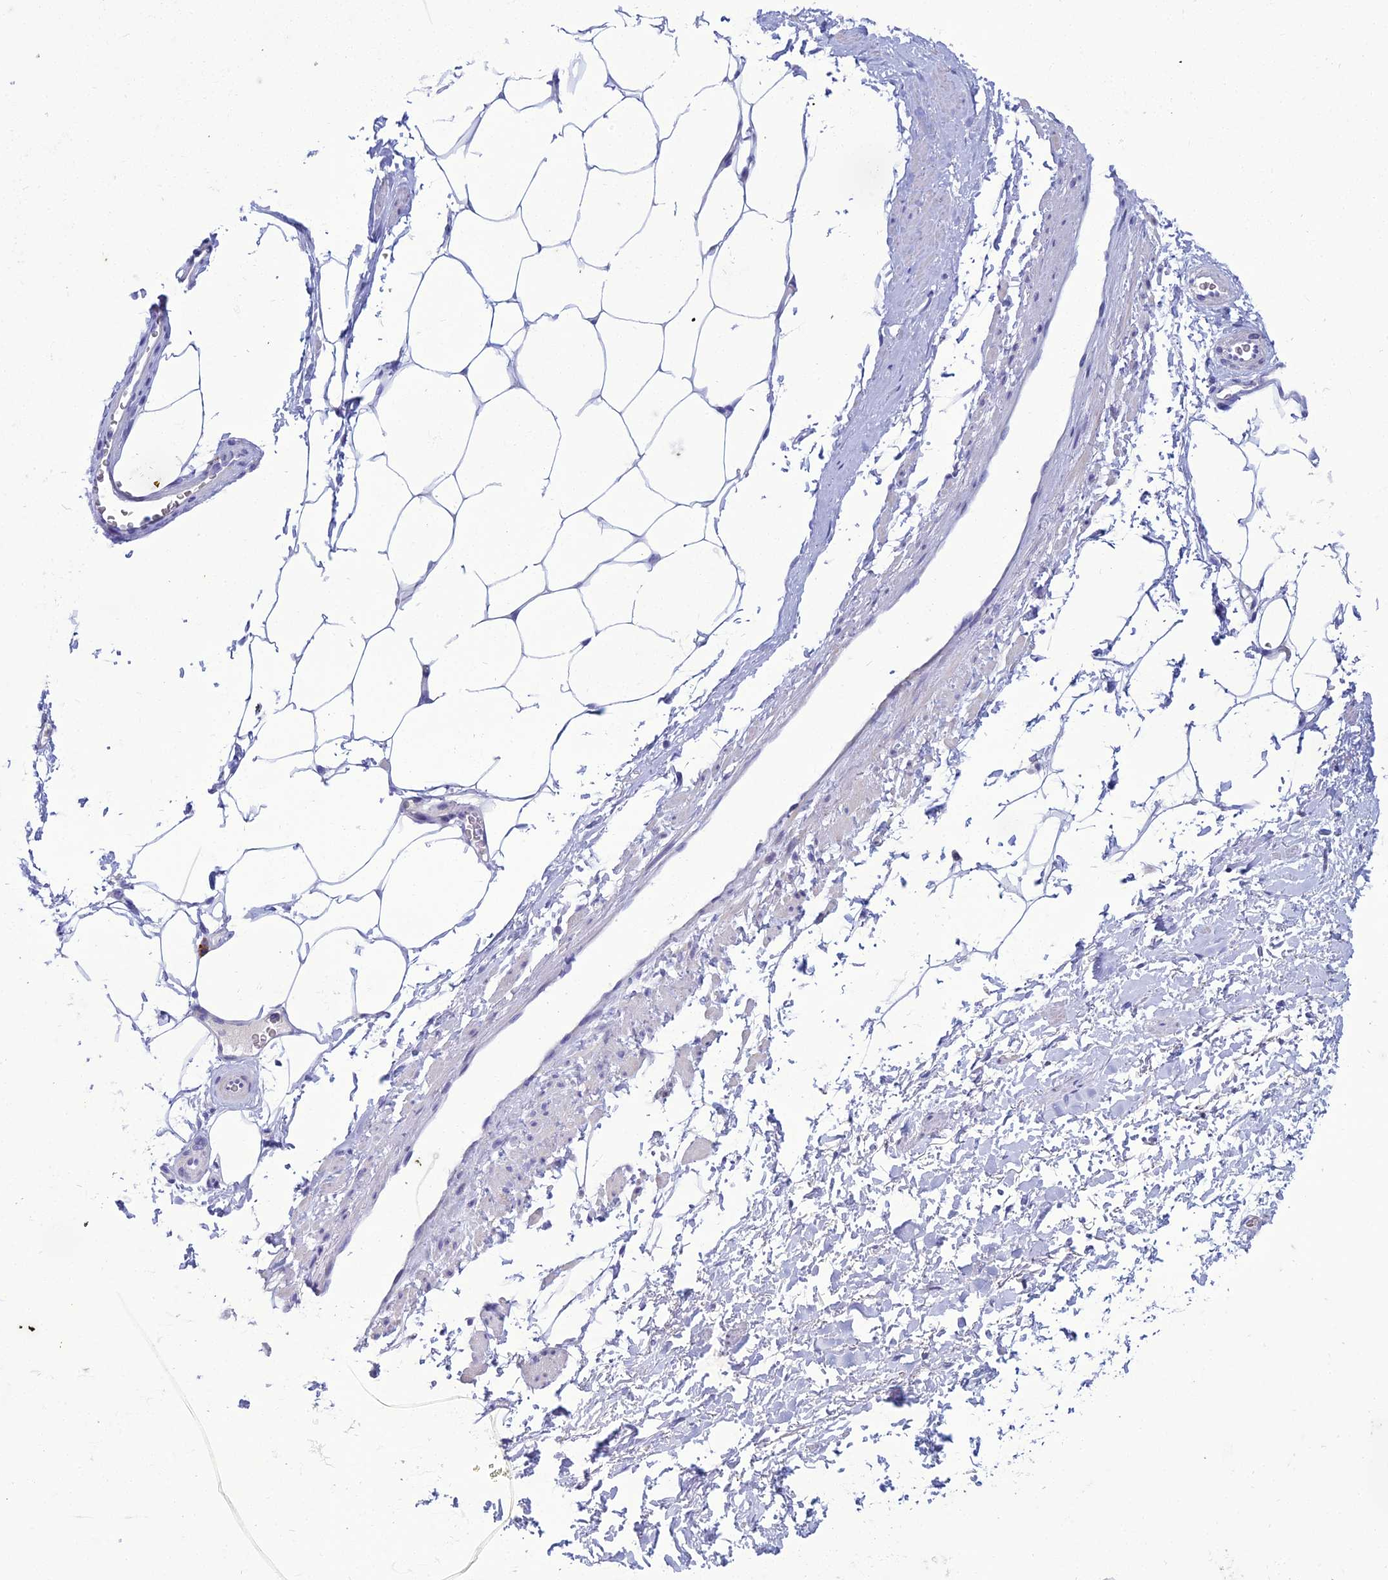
{"staining": {"intensity": "negative", "quantity": "none", "location": "none"}, "tissue": "adipose tissue", "cell_type": "Adipocytes", "image_type": "normal", "snomed": [{"axis": "morphology", "description": "Normal tissue, NOS"}, {"axis": "morphology", "description": "Adenocarcinoma, Low grade"}, {"axis": "topography", "description": "Prostate"}, {"axis": "topography", "description": "Peripheral nerve tissue"}], "caption": "IHC of unremarkable adipose tissue reveals no expression in adipocytes.", "gene": "CRB2", "patient": {"sex": "male", "age": 63}}